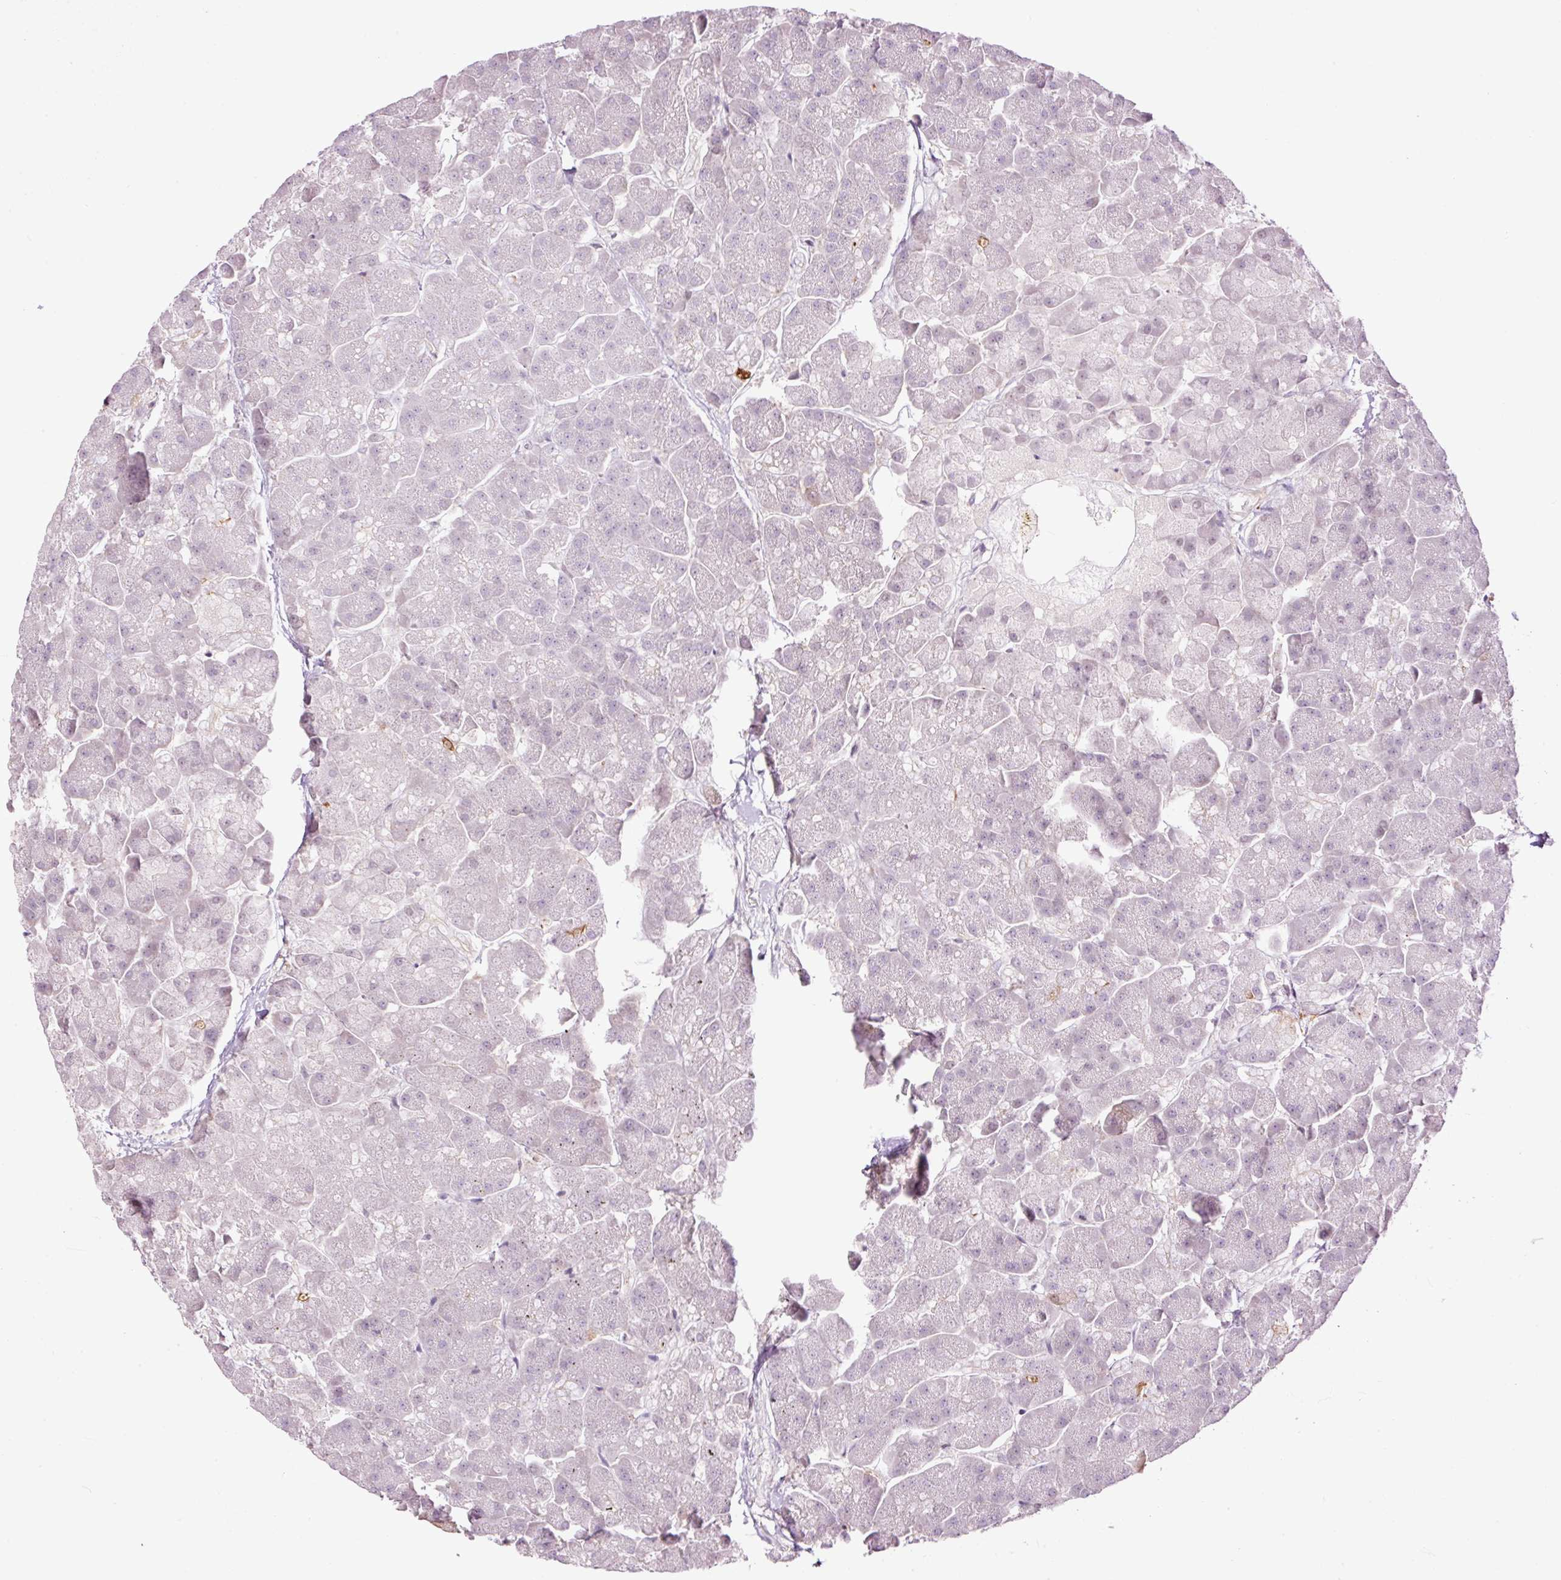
{"staining": {"intensity": "moderate", "quantity": "25%-75%", "location": "cytoplasmic/membranous"}, "tissue": "pancreas", "cell_type": "Exocrine glandular cells", "image_type": "normal", "snomed": [{"axis": "morphology", "description": "Normal tissue, NOS"}, {"axis": "topography", "description": "Pancreas"}, {"axis": "topography", "description": "Peripheral nerve tissue"}], "caption": "The micrograph displays staining of benign pancreas, revealing moderate cytoplasmic/membranous protein expression (brown color) within exocrine glandular cells.", "gene": "FCRL4", "patient": {"sex": "male", "age": 54}}